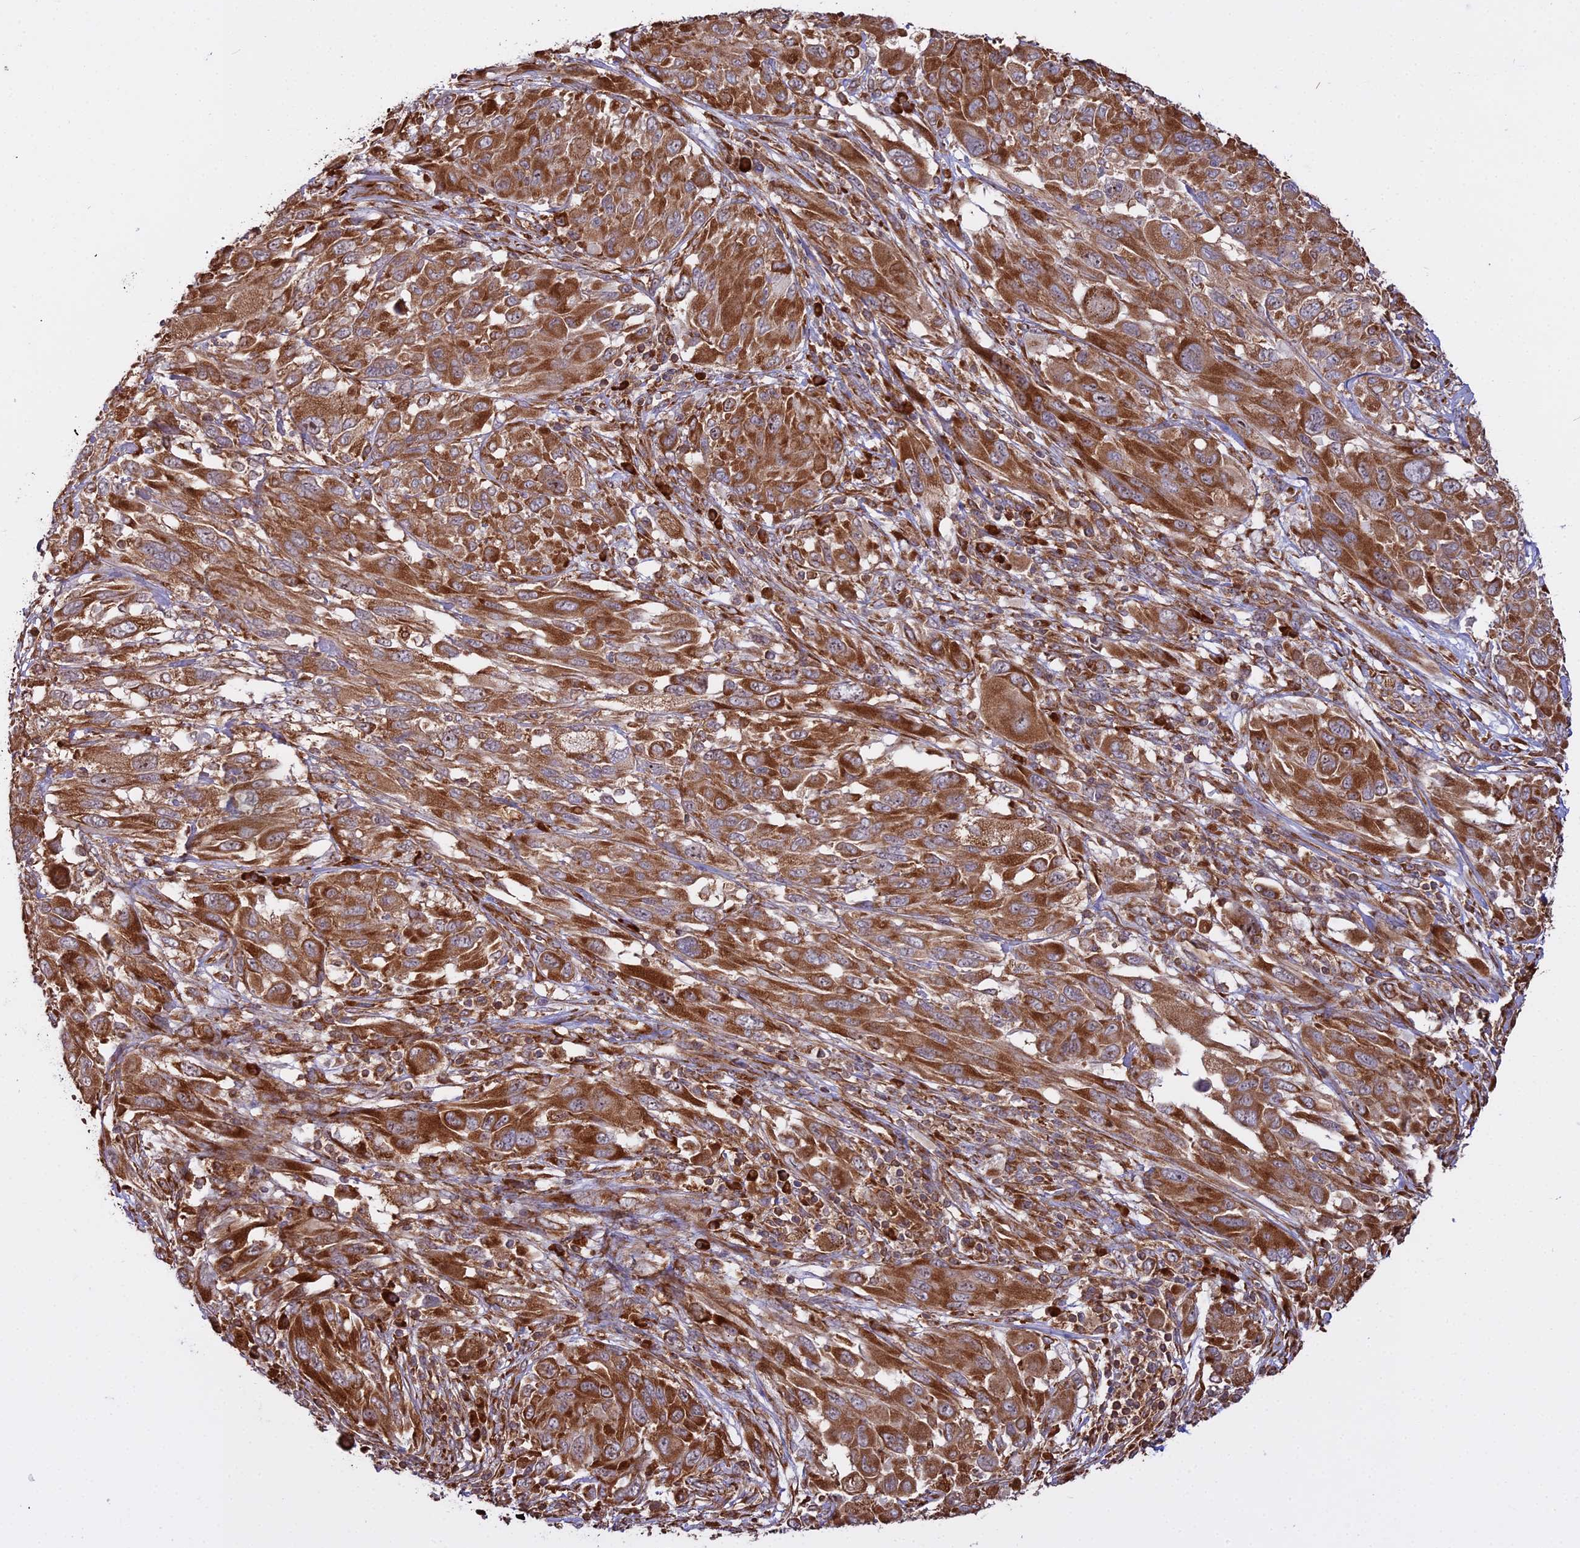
{"staining": {"intensity": "strong", "quantity": ">75%", "location": "cytoplasmic/membranous"}, "tissue": "melanoma", "cell_type": "Tumor cells", "image_type": "cancer", "snomed": [{"axis": "morphology", "description": "Malignant melanoma, NOS"}, {"axis": "topography", "description": "Skin"}], "caption": "This histopathology image shows malignant melanoma stained with immunohistochemistry (IHC) to label a protein in brown. The cytoplasmic/membranous of tumor cells show strong positivity for the protein. Nuclei are counter-stained blue.", "gene": "RPL26", "patient": {"sex": "female", "age": 91}}